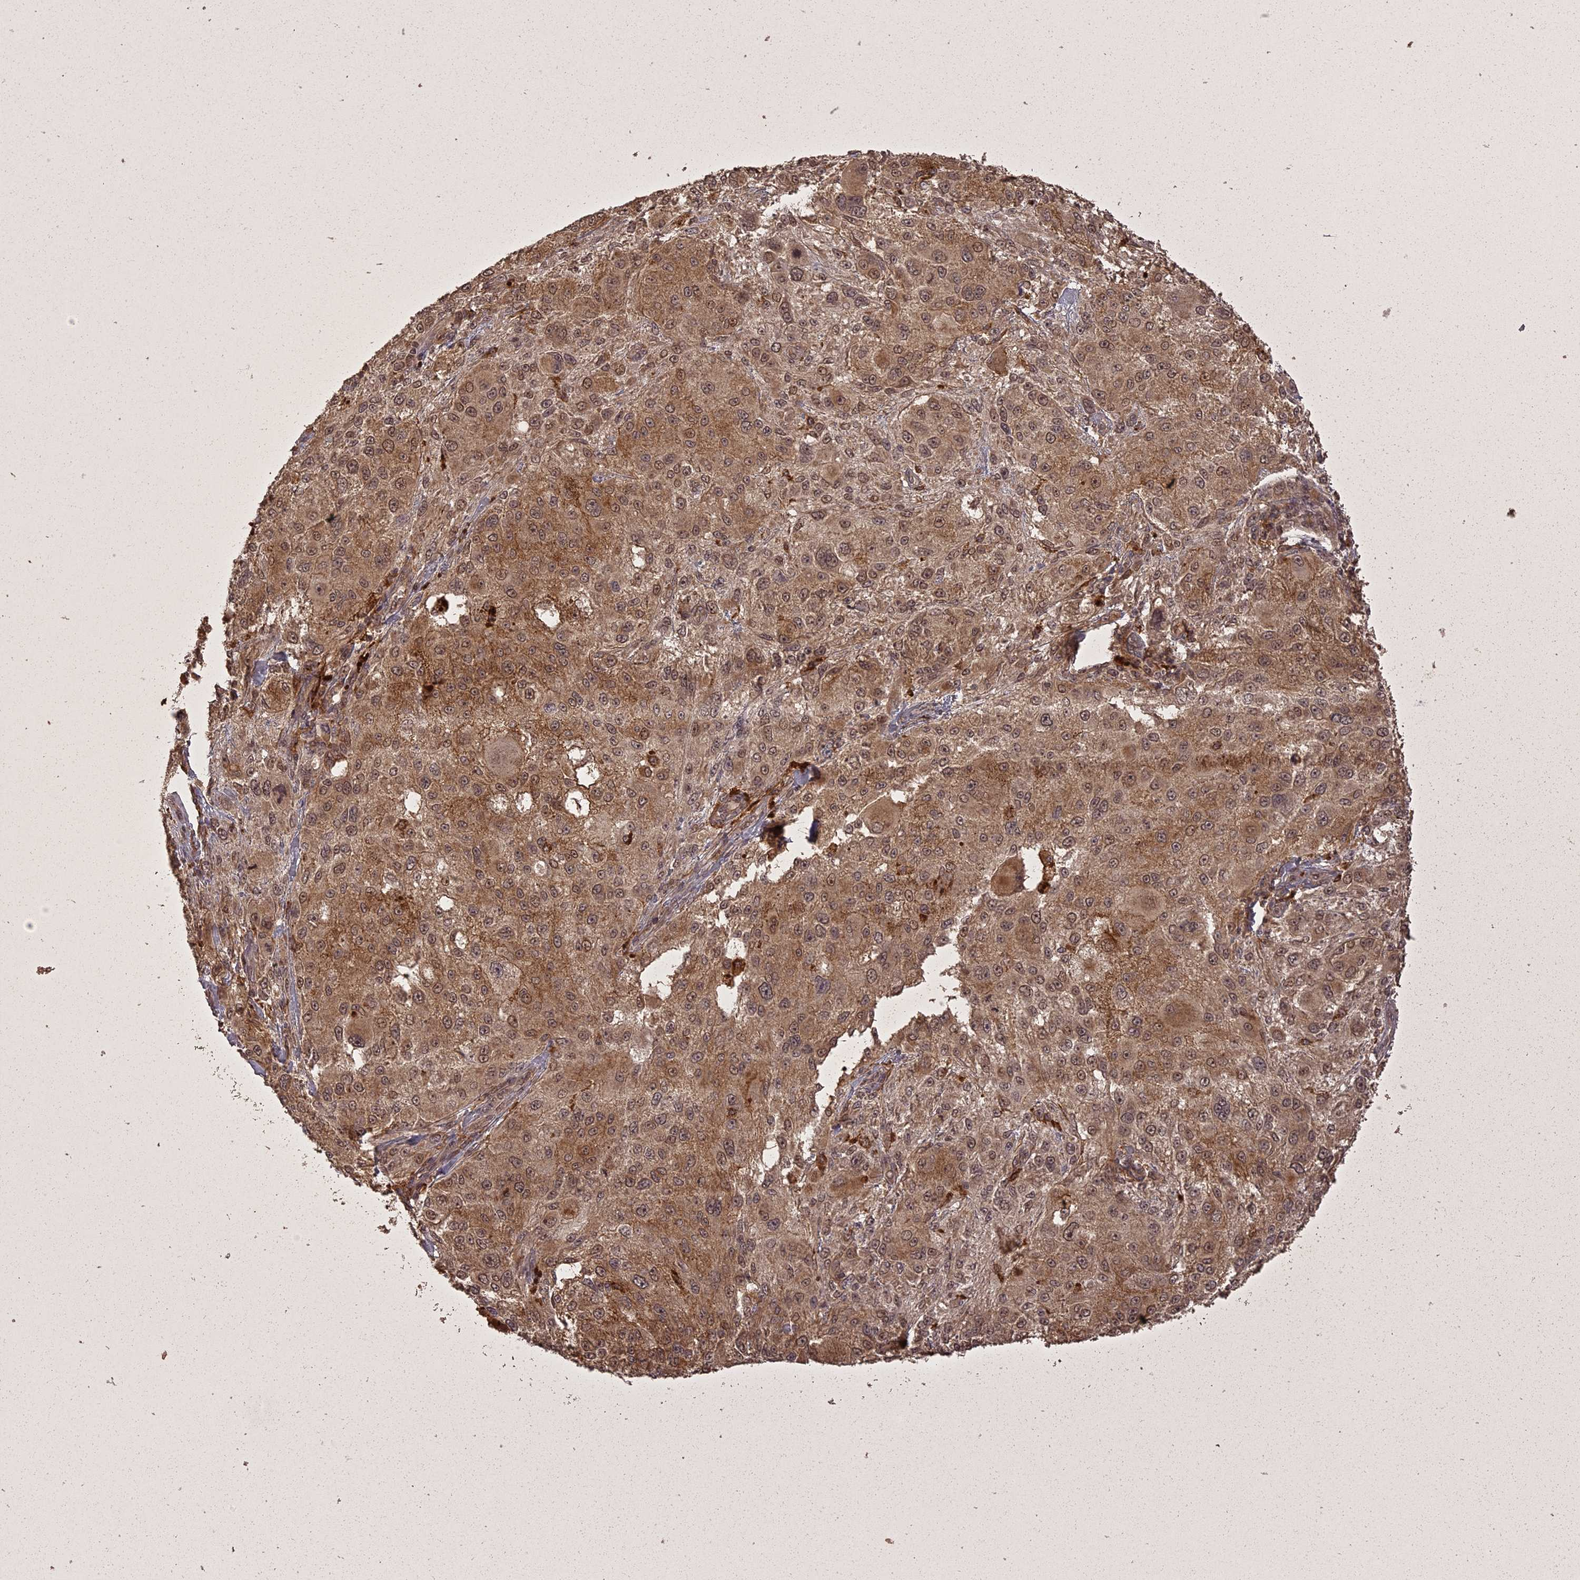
{"staining": {"intensity": "moderate", "quantity": "25%-75%", "location": "cytoplasmic/membranous,nuclear"}, "tissue": "melanoma", "cell_type": "Tumor cells", "image_type": "cancer", "snomed": [{"axis": "morphology", "description": "Necrosis, NOS"}, {"axis": "morphology", "description": "Malignant melanoma, NOS"}, {"axis": "topography", "description": "Skin"}], "caption": "This is an image of immunohistochemistry (IHC) staining of malignant melanoma, which shows moderate expression in the cytoplasmic/membranous and nuclear of tumor cells.", "gene": "ING5", "patient": {"sex": "female", "age": 87}}